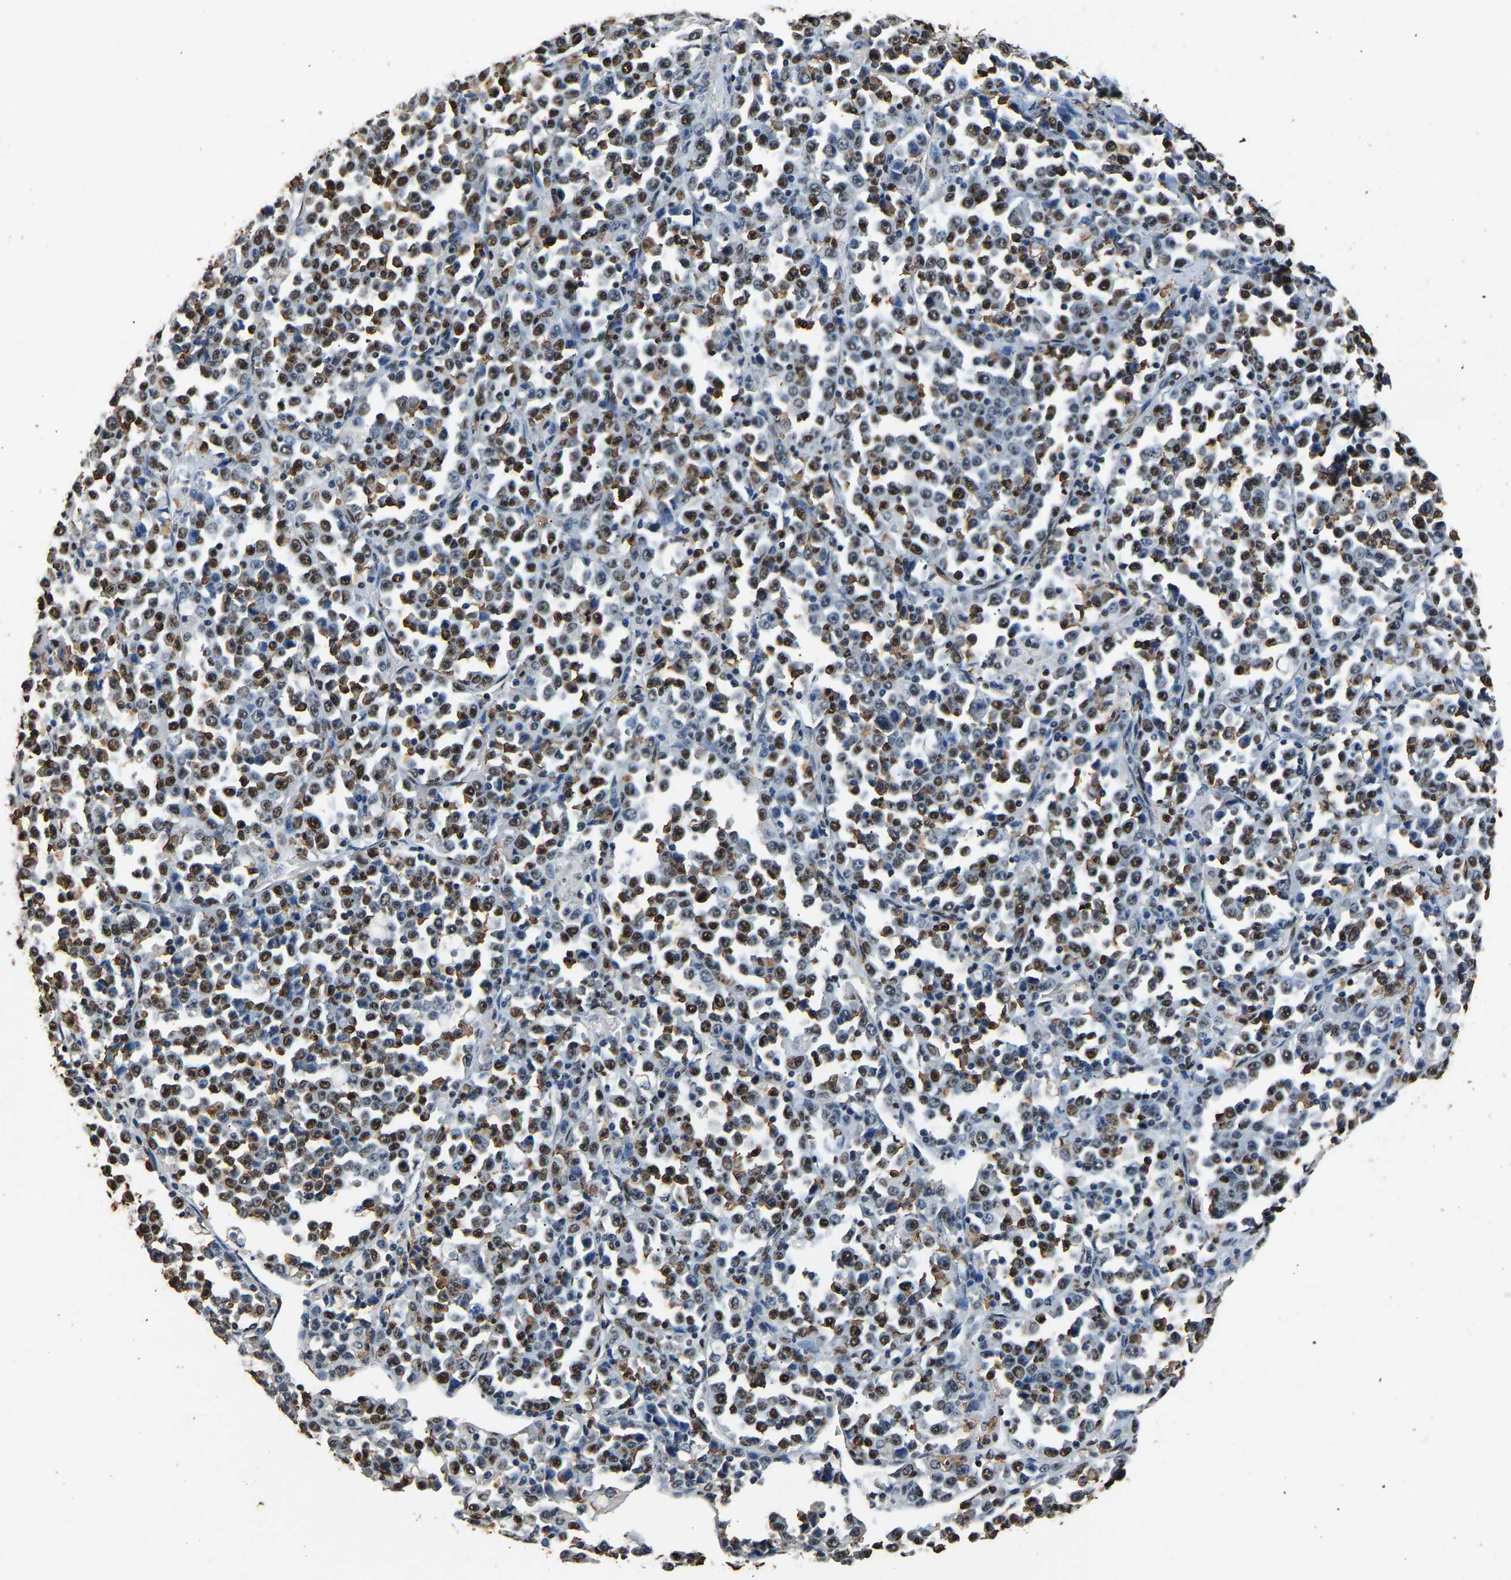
{"staining": {"intensity": "moderate", "quantity": "25%-75%", "location": "nuclear"}, "tissue": "stomach cancer", "cell_type": "Tumor cells", "image_type": "cancer", "snomed": [{"axis": "morphology", "description": "Normal tissue, NOS"}, {"axis": "morphology", "description": "Adenocarcinoma, NOS"}, {"axis": "topography", "description": "Stomach, upper"}, {"axis": "topography", "description": "Stomach"}], "caption": "There is medium levels of moderate nuclear staining in tumor cells of stomach cancer, as demonstrated by immunohistochemical staining (brown color).", "gene": "SAFB", "patient": {"sex": "male", "age": 59}}